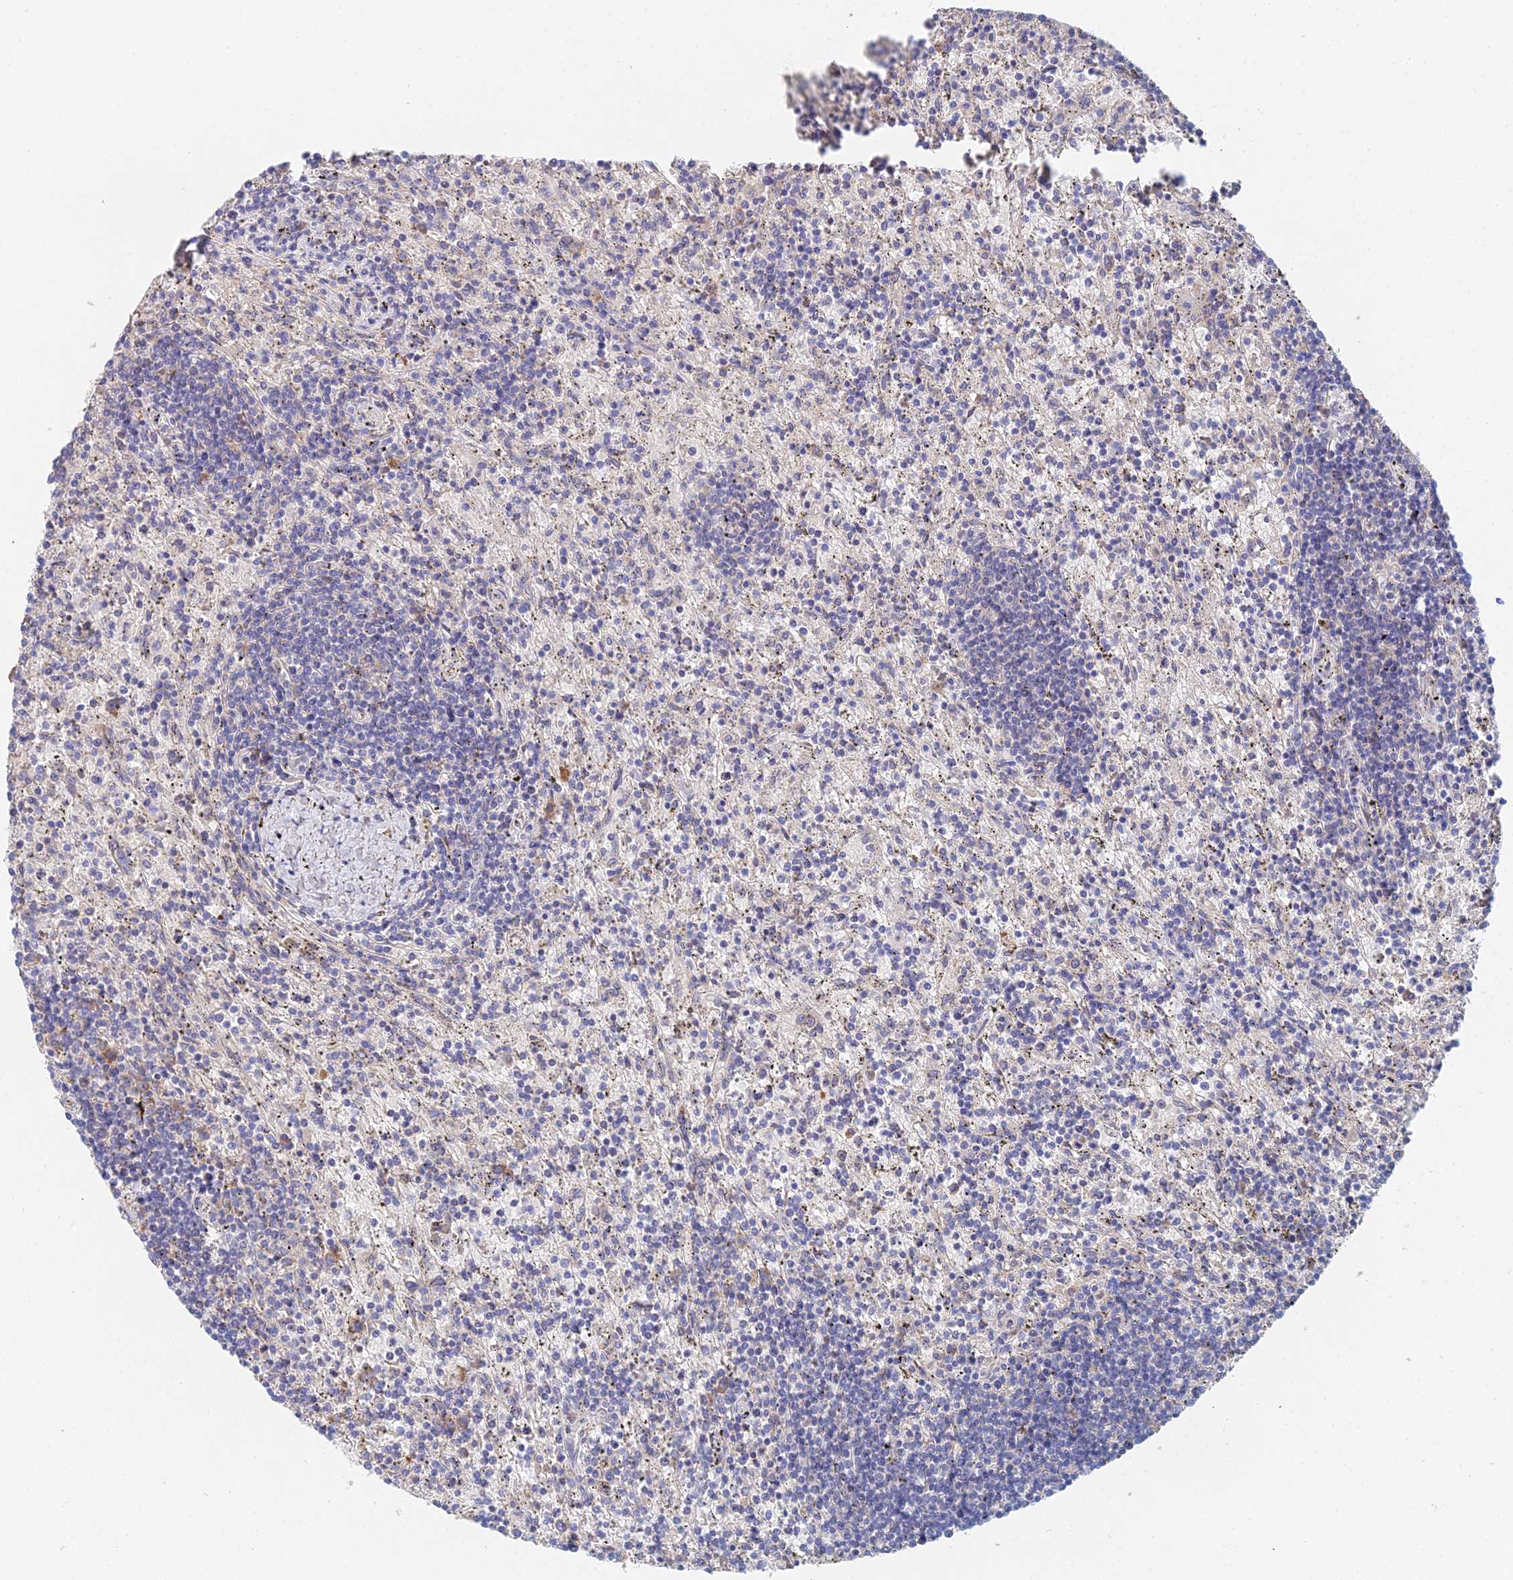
{"staining": {"intensity": "negative", "quantity": "none", "location": "none"}, "tissue": "lymphoma", "cell_type": "Tumor cells", "image_type": "cancer", "snomed": [{"axis": "morphology", "description": "Malignant lymphoma, non-Hodgkin's type, Low grade"}, {"axis": "topography", "description": "Spleen"}], "caption": "Immunohistochemical staining of human low-grade malignant lymphoma, non-Hodgkin's type exhibits no significant expression in tumor cells.", "gene": "ELOF1", "patient": {"sex": "male", "age": 76}}